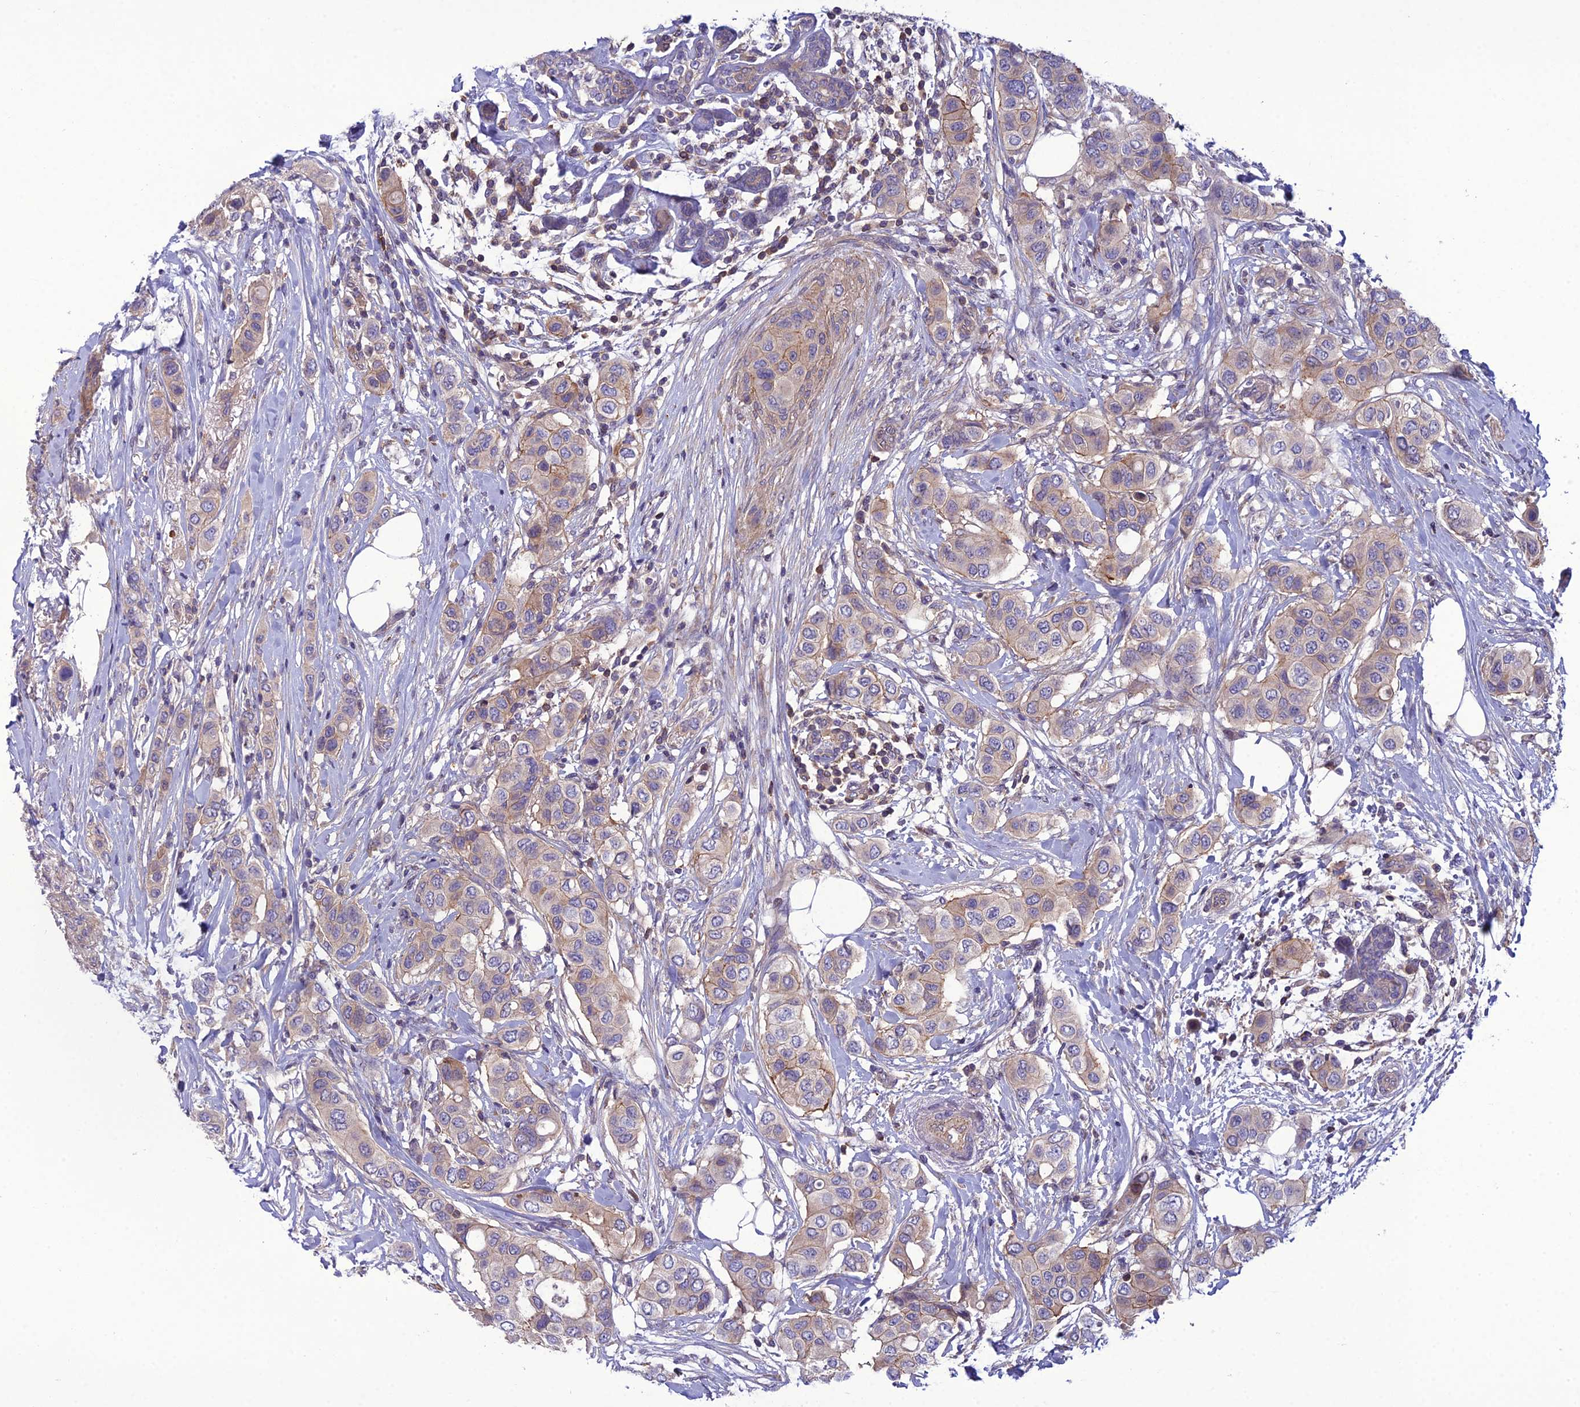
{"staining": {"intensity": "moderate", "quantity": "<25%", "location": "cytoplasmic/membranous"}, "tissue": "breast cancer", "cell_type": "Tumor cells", "image_type": "cancer", "snomed": [{"axis": "morphology", "description": "Lobular carcinoma"}, {"axis": "topography", "description": "Breast"}], "caption": "This is a micrograph of immunohistochemistry staining of lobular carcinoma (breast), which shows moderate positivity in the cytoplasmic/membranous of tumor cells.", "gene": "GDF6", "patient": {"sex": "female", "age": 51}}